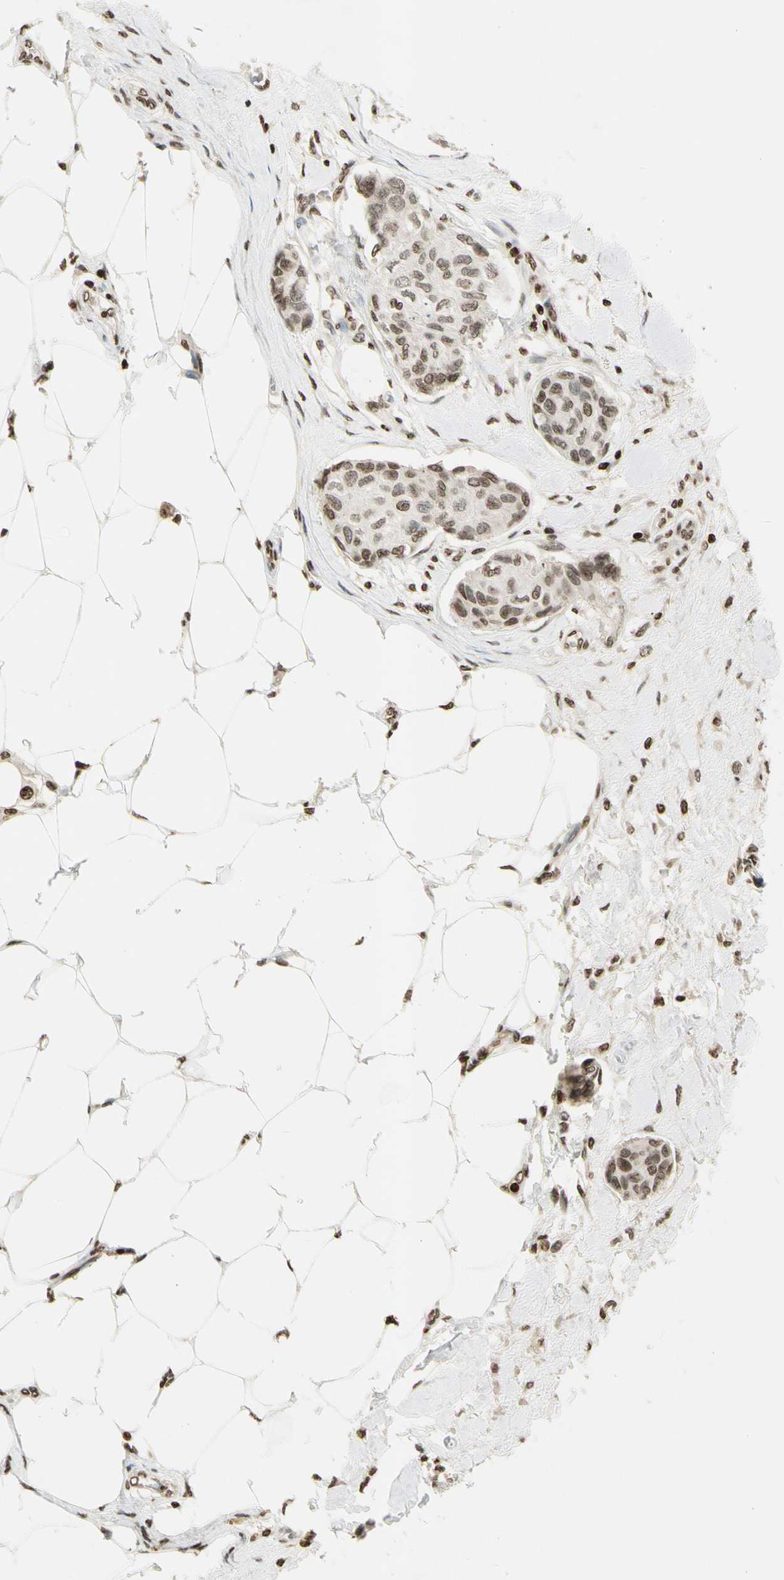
{"staining": {"intensity": "moderate", "quantity": "25%-75%", "location": "nuclear"}, "tissue": "breast cancer", "cell_type": "Tumor cells", "image_type": "cancer", "snomed": [{"axis": "morphology", "description": "Duct carcinoma"}, {"axis": "topography", "description": "Breast"}], "caption": "The image displays staining of infiltrating ductal carcinoma (breast), revealing moderate nuclear protein staining (brown color) within tumor cells.", "gene": "RORA", "patient": {"sex": "female", "age": 80}}